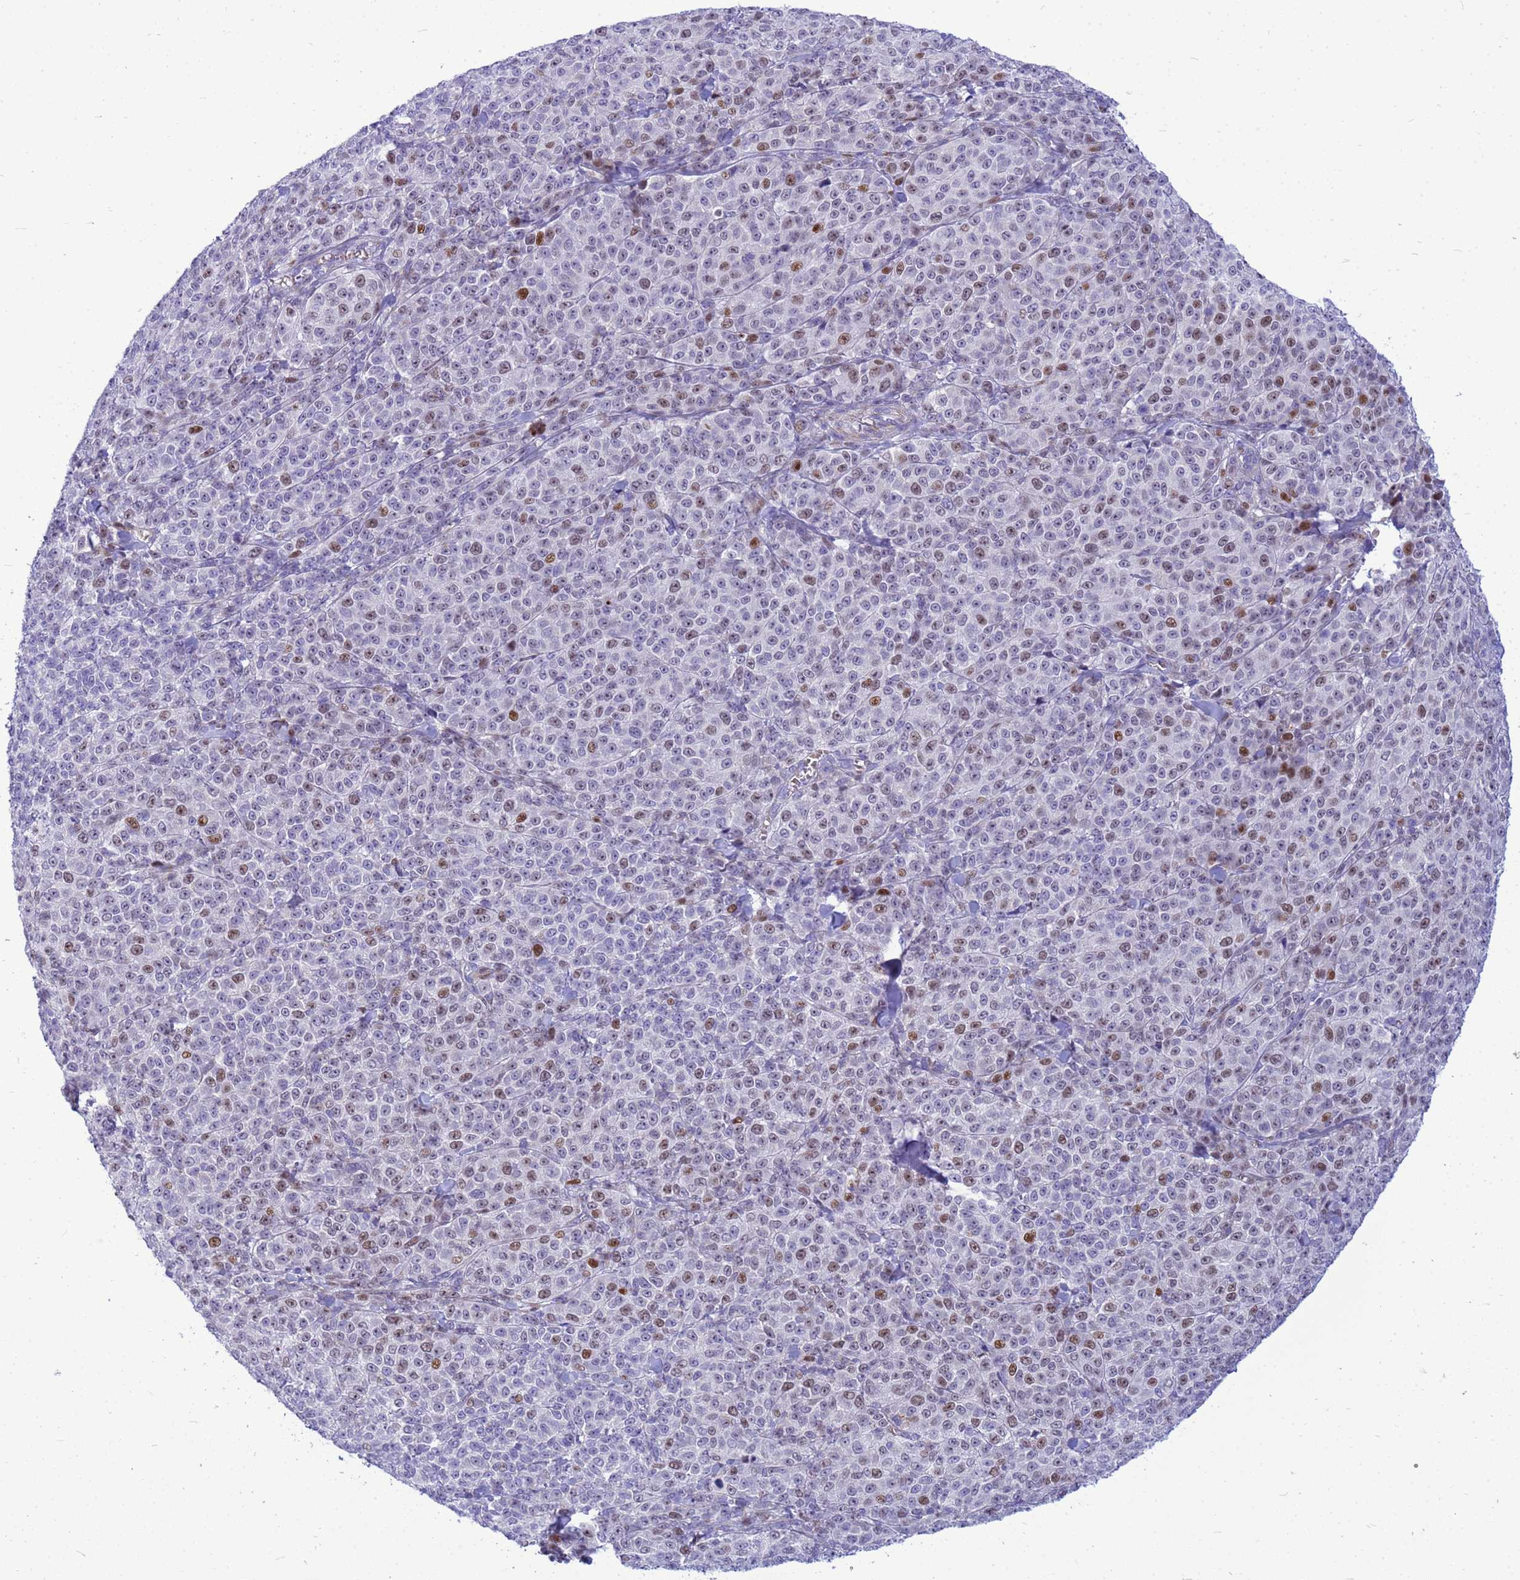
{"staining": {"intensity": "moderate", "quantity": "<25%", "location": "nuclear"}, "tissue": "melanoma", "cell_type": "Tumor cells", "image_type": "cancer", "snomed": [{"axis": "morphology", "description": "Normal tissue, NOS"}, {"axis": "morphology", "description": "Malignant melanoma, NOS"}, {"axis": "topography", "description": "Skin"}], "caption": "This is an image of immunohistochemistry (IHC) staining of melanoma, which shows moderate expression in the nuclear of tumor cells.", "gene": "ADAMTS7", "patient": {"sex": "female", "age": 34}}